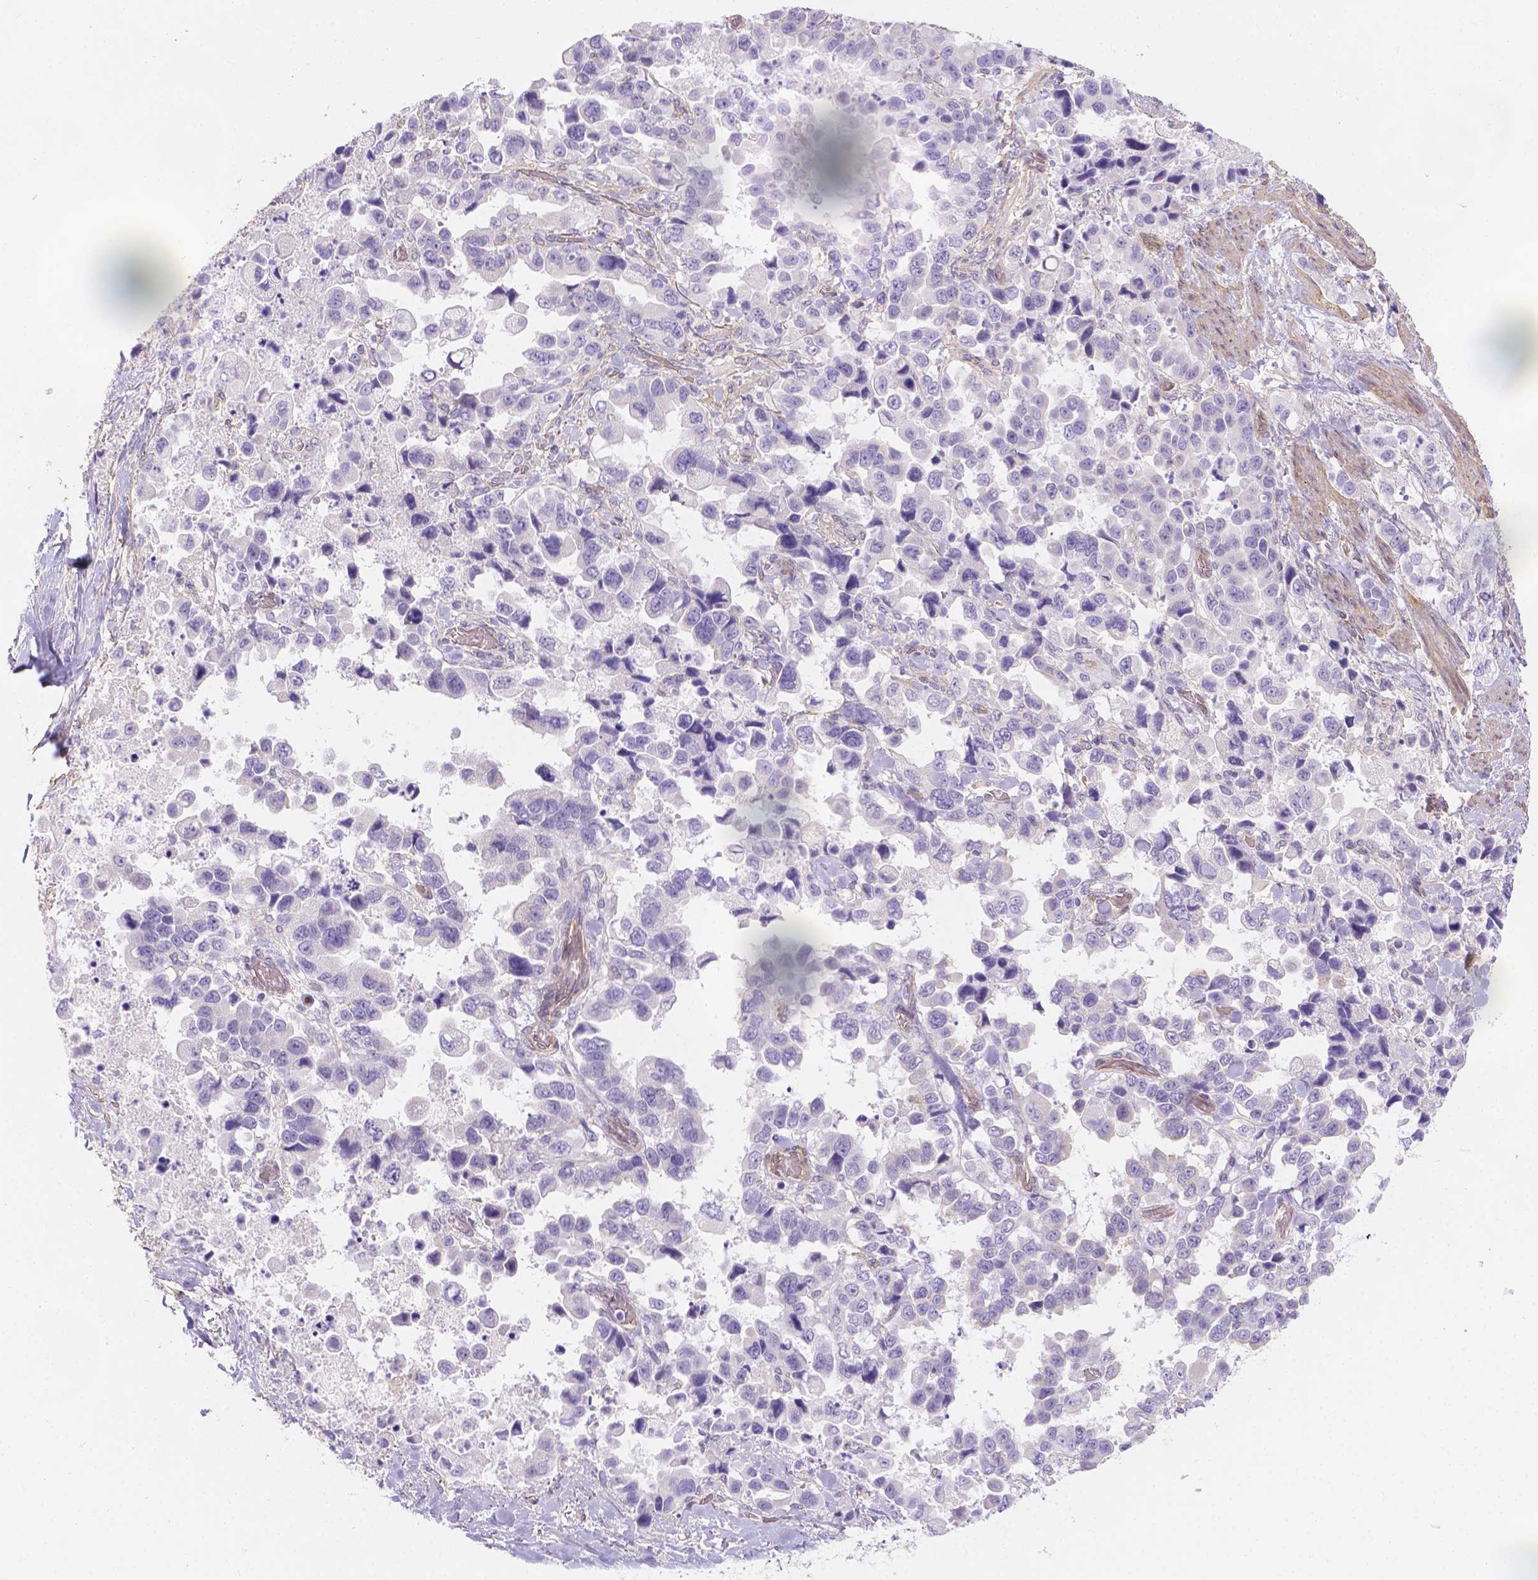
{"staining": {"intensity": "negative", "quantity": "none", "location": "none"}, "tissue": "stomach cancer", "cell_type": "Tumor cells", "image_type": "cancer", "snomed": [{"axis": "morphology", "description": "Adenocarcinoma, NOS"}, {"axis": "topography", "description": "Stomach"}], "caption": "Tumor cells are negative for brown protein staining in adenocarcinoma (stomach).", "gene": "SLC40A1", "patient": {"sex": "male", "age": 59}}